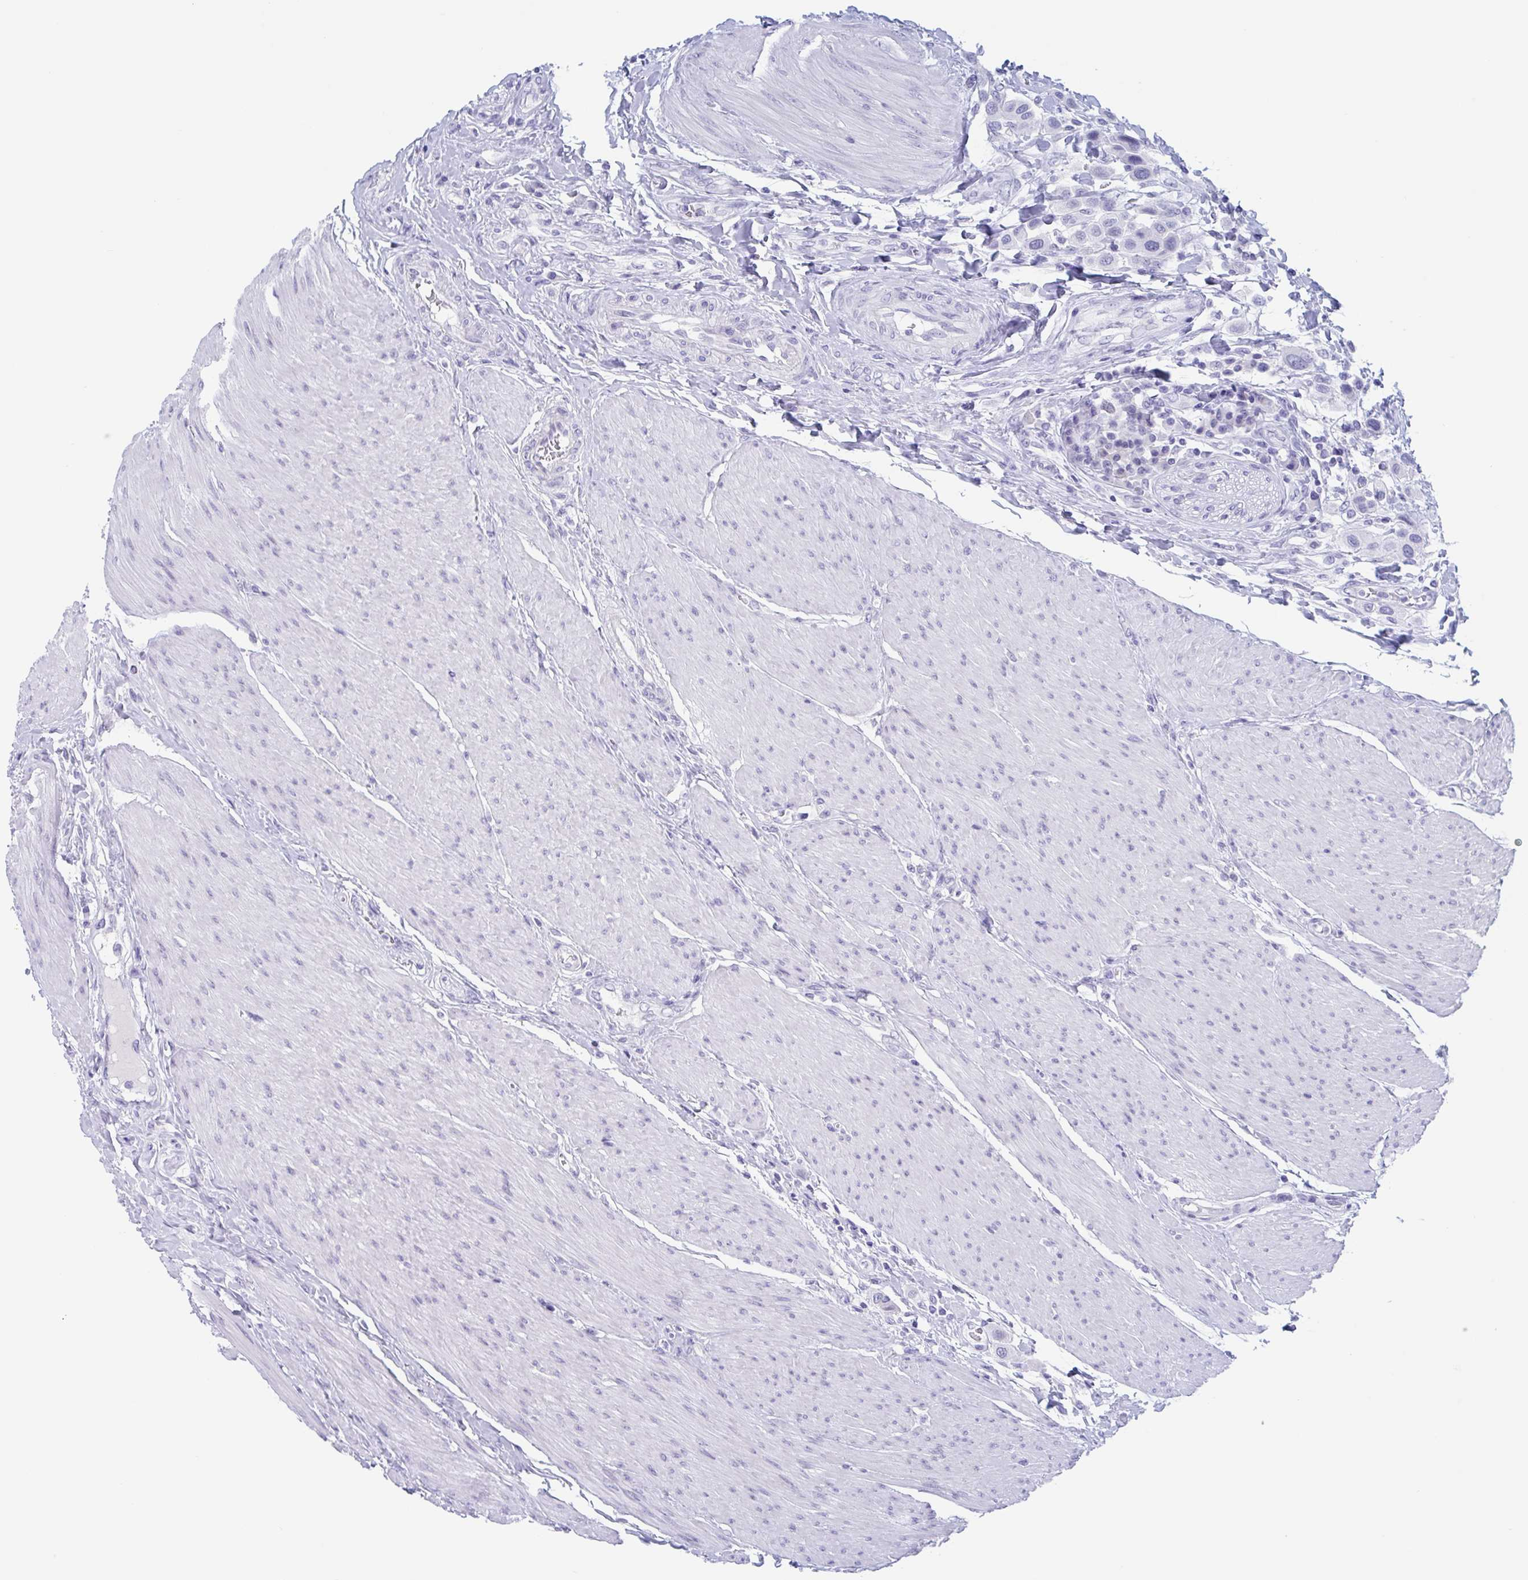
{"staining": {"intensity": "negative", "quantity": "none", "location": "none"}, "tissue": "urothelial cancer", "cell_type": "Tumor cells", "image_type": "cancer", "snomed": [{"axis": "morphology", "description": "Urothelial carcinoma, High grade"}, {"axis": "topography", "description": "Urinary bladder"}], "caption": "Tumor cells are negative for protein expression in human high-grade urothelial carcinoma.", "gene": "CDX4", "patient": {"sex": "male", "age": 50}}